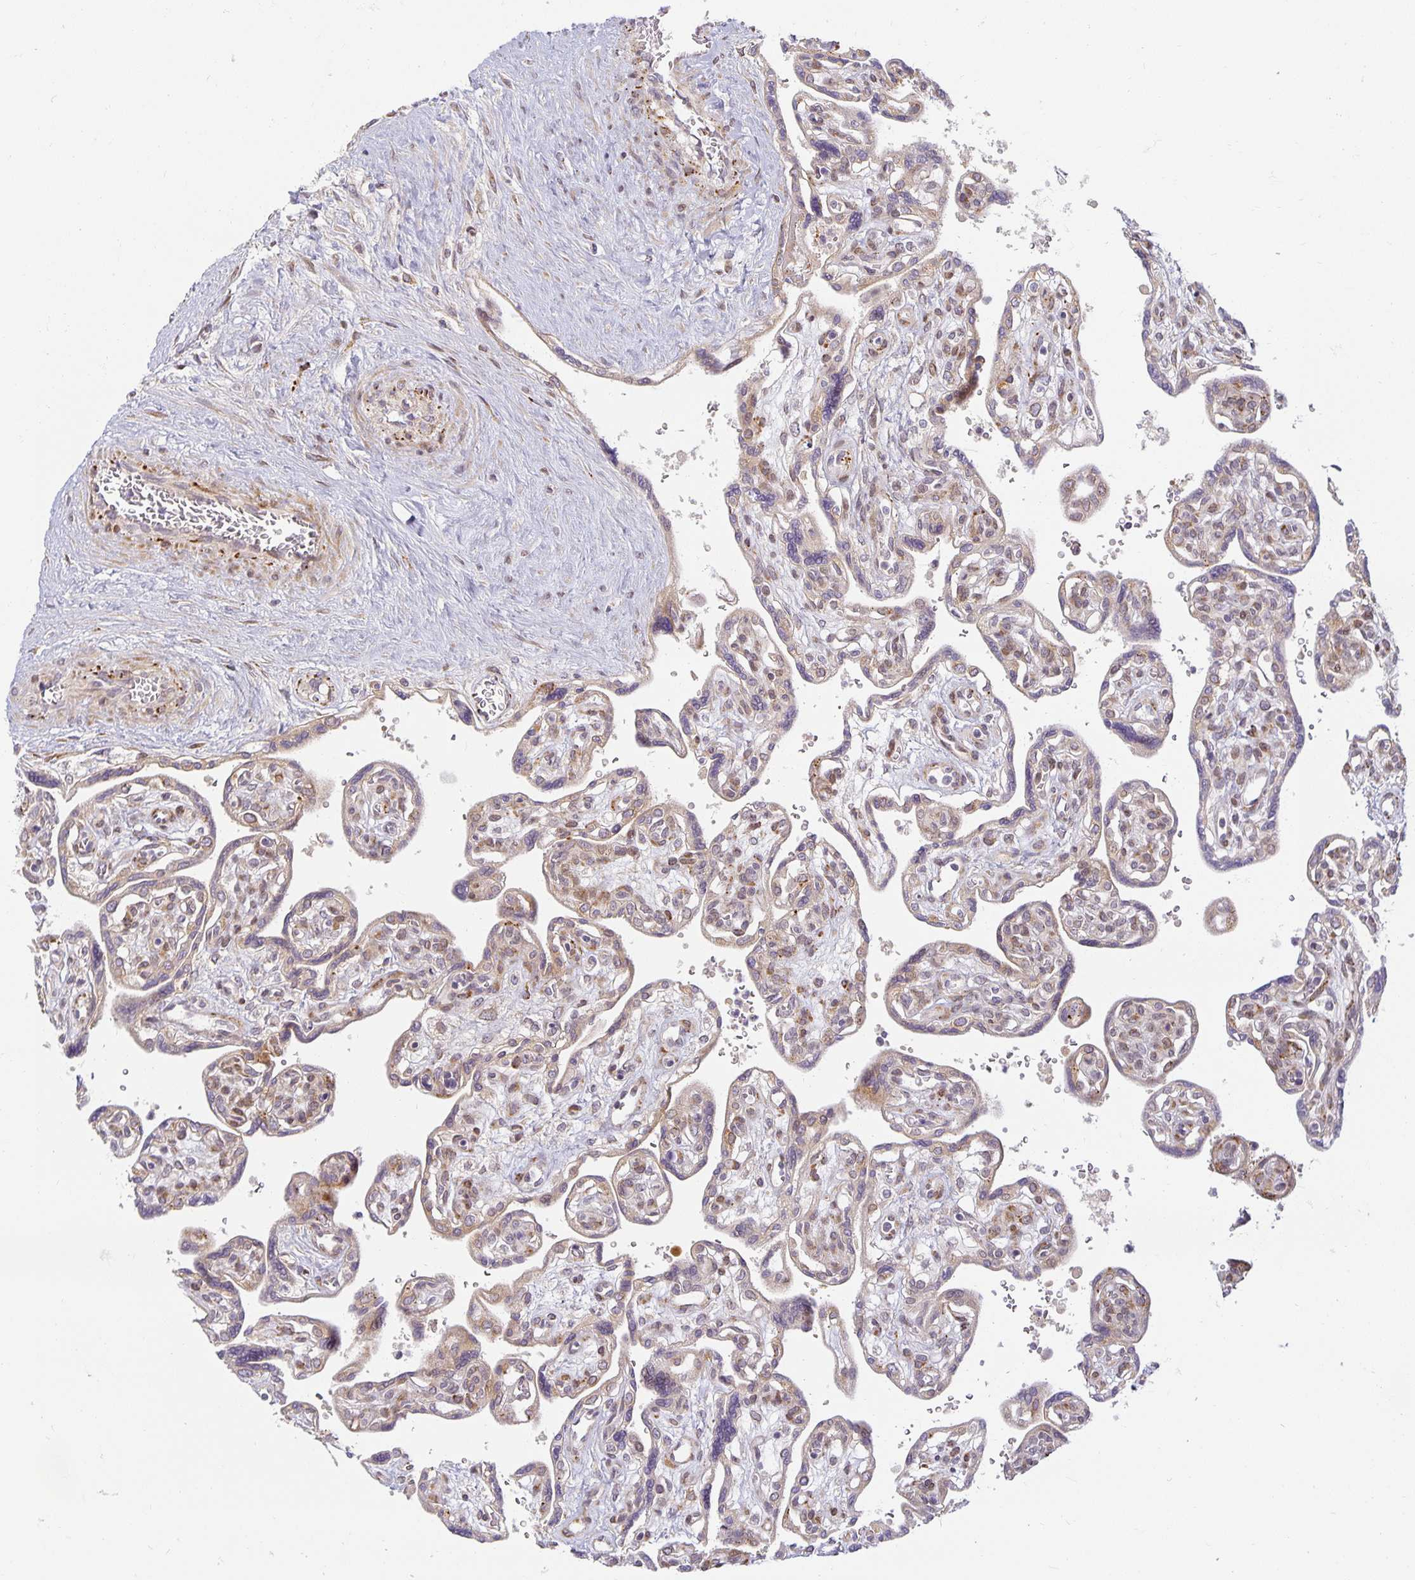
{"staining": {"intensity": "weak", "quantity": "25%-75%", "location": "cytoplasmic/membranous"}, "tissue": "placenta", "cell_type": "Decidual cells", "image_type": "normal", "snomed": [{"axis": "morphology", "description": "Normal tissue, NOS"}, {"axis": "topography", "description": "Placenta"}], "caption": "Protein expression by immunohistochemistry reveals weak cytoplasmic/membranous staining in about 25%-75% of decidual cells in unremarkable placenta. (DAB IHC, brown staining for protein, blue staining for nuclei).", "gene": "EHF", "patient": {"sex": "female", "age": 39}}